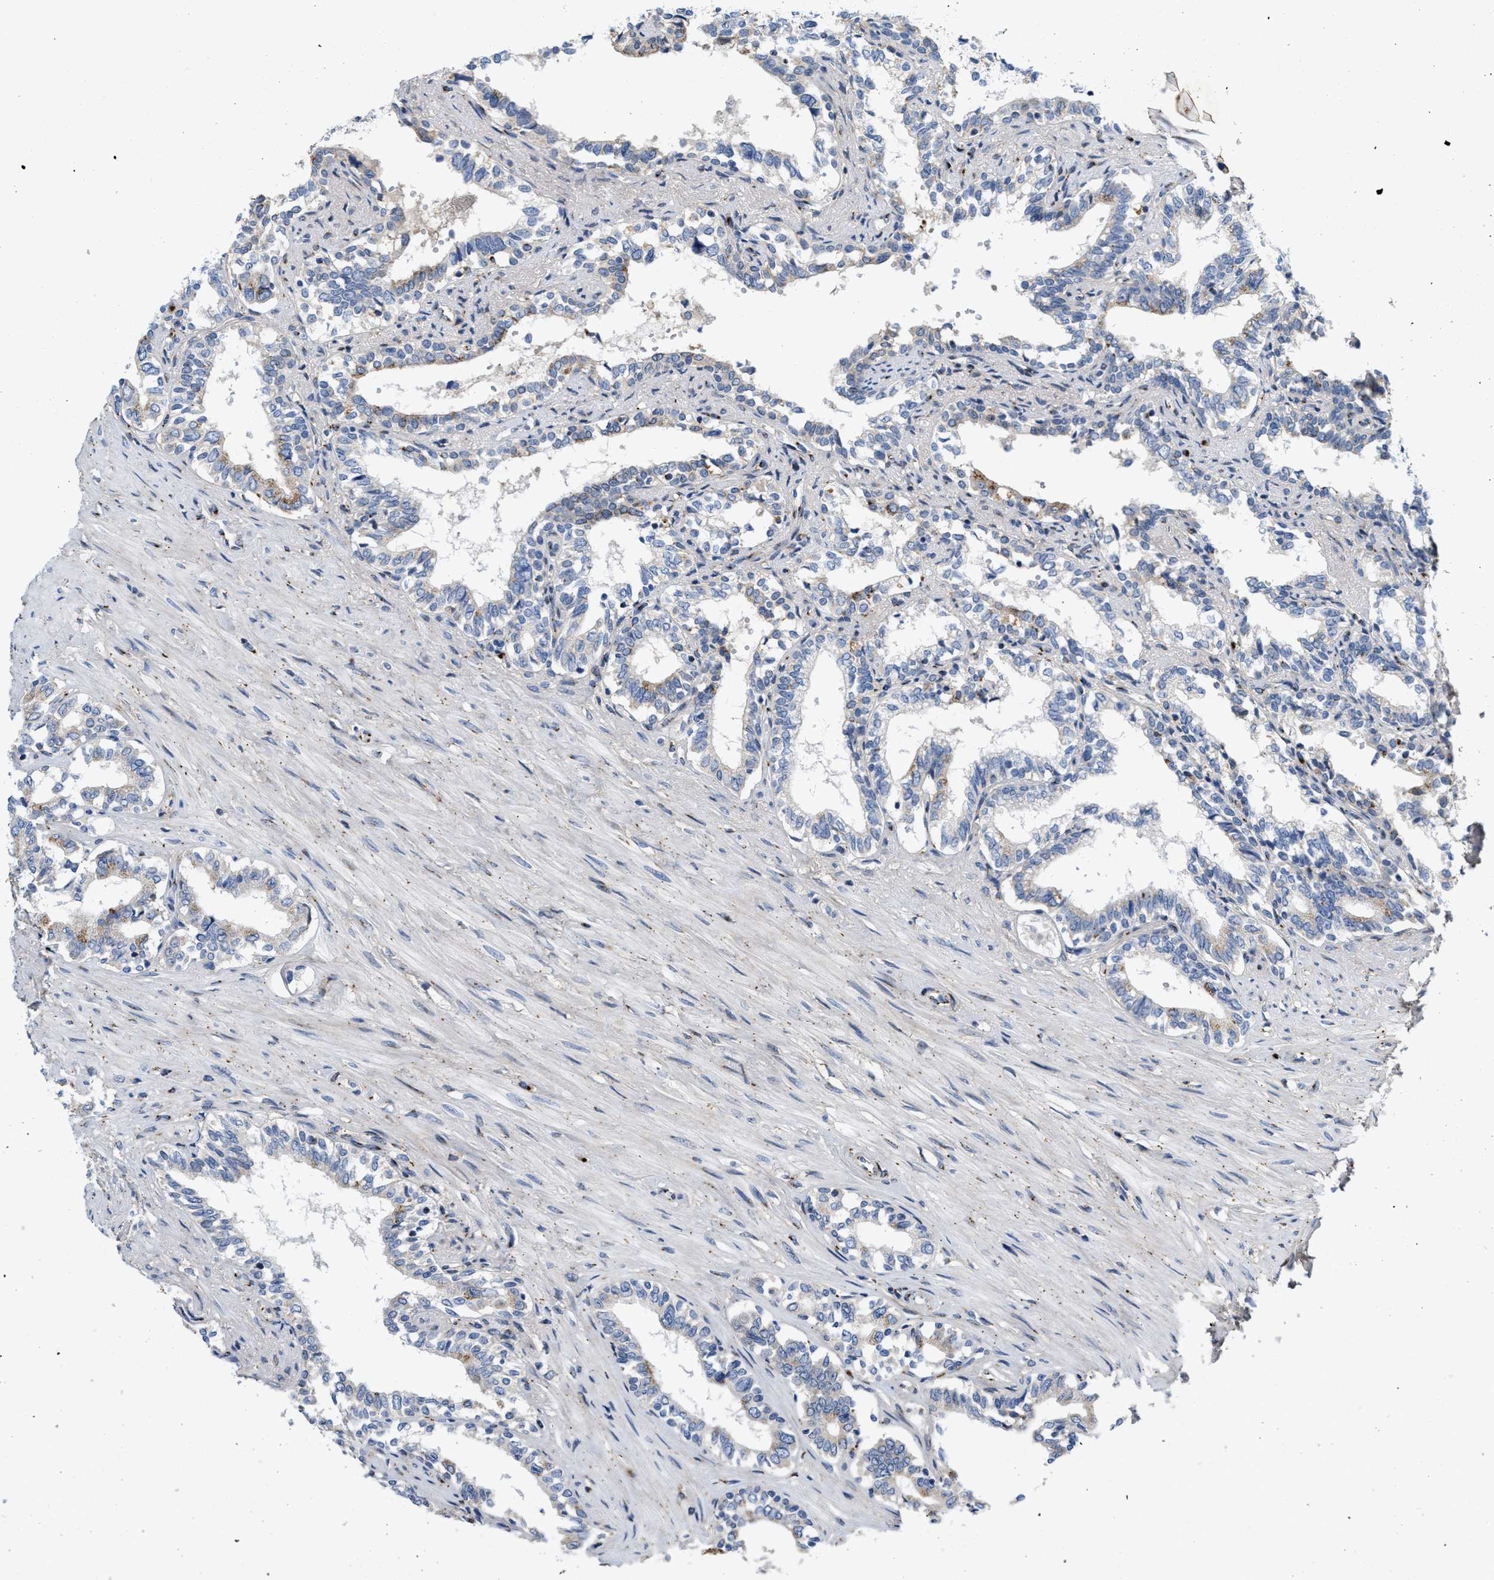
{"staining": {"intensity": "moderate", "quantity": ">75%", "location": "cytoplasmic/membranous"}, "tissue": "seminal vesicle", "cell_type": "Glandular cells", "image_type": "normal", "snomed": [{"axis": "morphology", "description": "Normal tissue, NOS"}, {"axis": "morphology", "description": "Adenocarcinoma, High grade"}, {"axis": "topography", "description": "Prostate"}, {"axis": "topography", "description": "Seminal veicle"}], "caption": "Immunohistochemistry of normal seminal vesicle shows medium levels of moderate cytoplasmic/membranous expression in about >75% of glandular cells.", "gene": "ZNF70", "patient": {"sex": "male", "age": 55}}